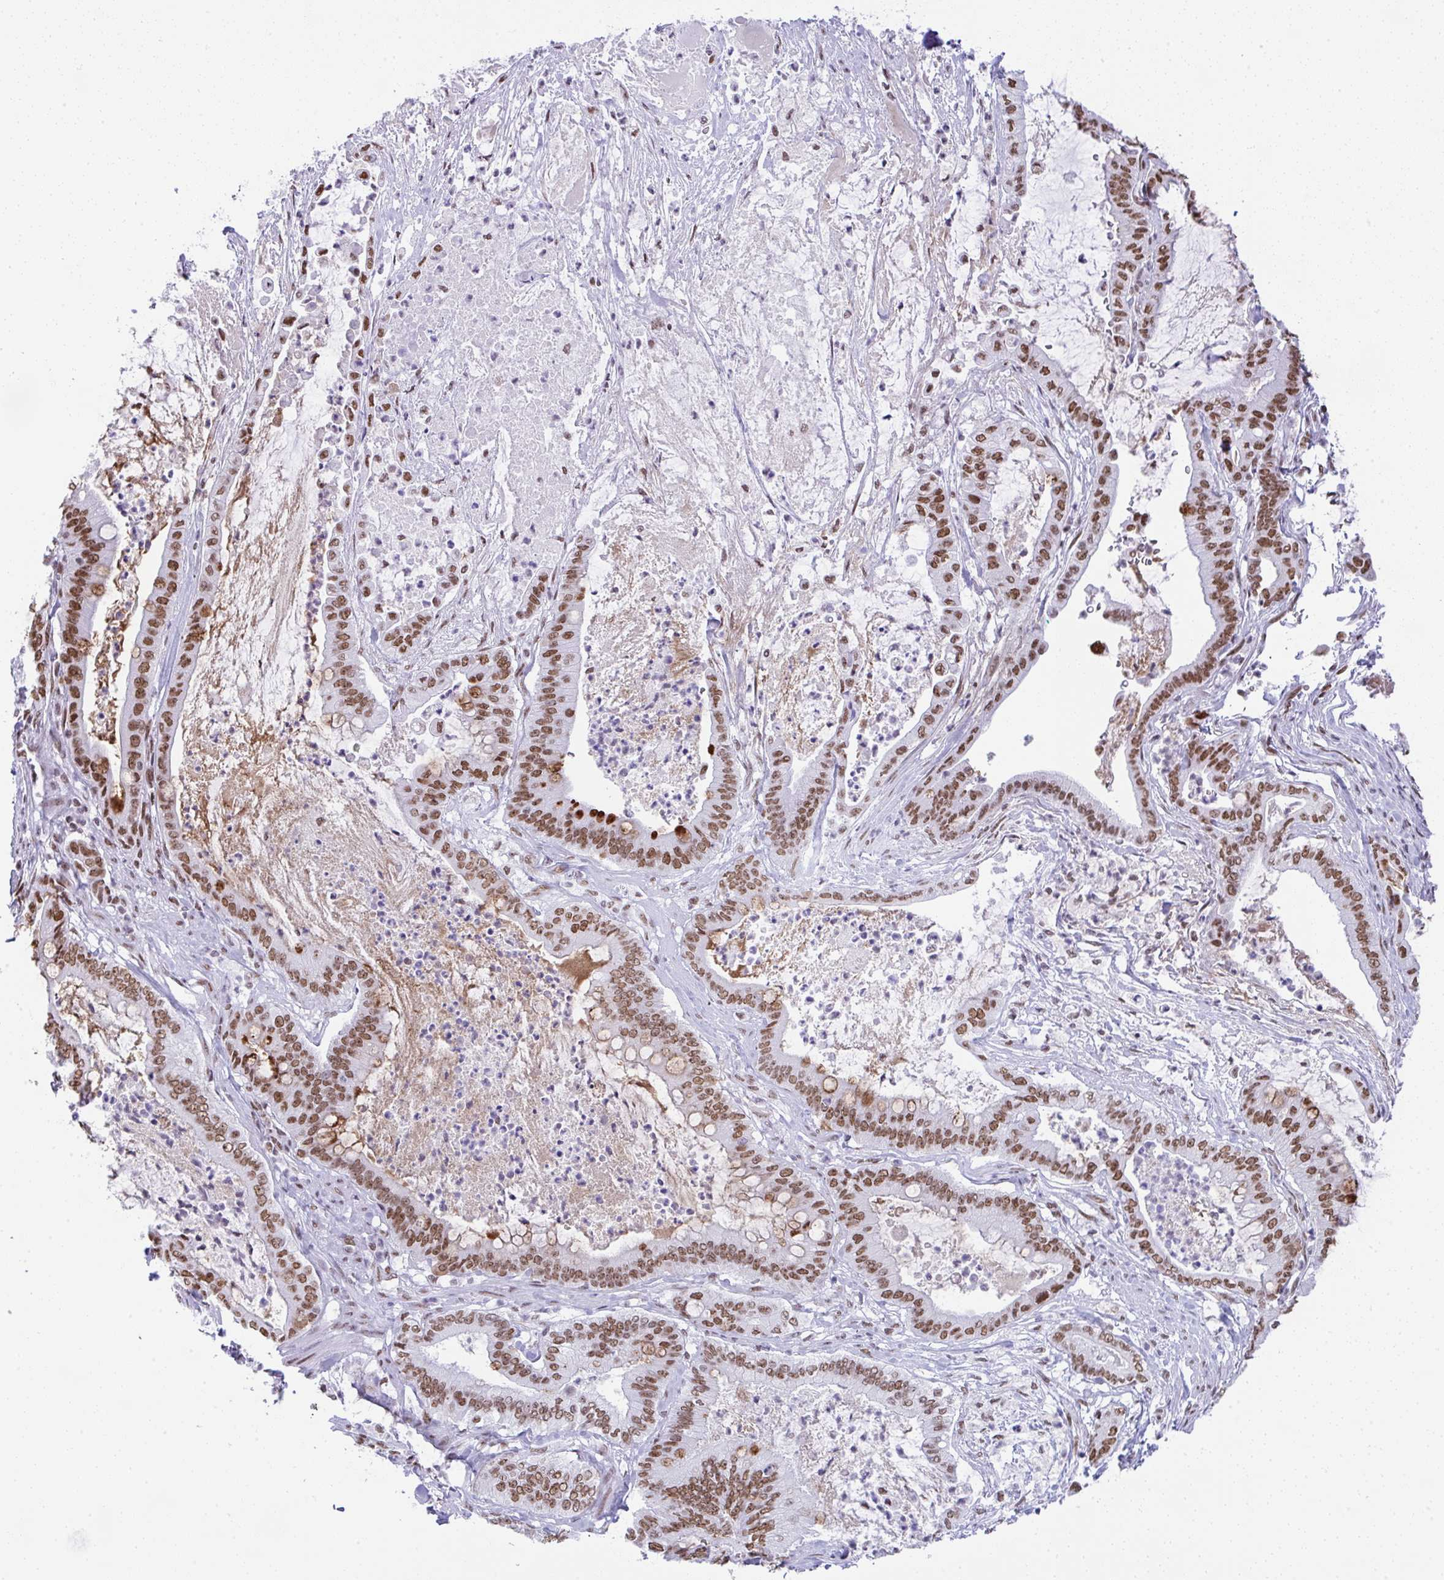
{"staining": {"intensity": "moderate", "quantity": ">75%", "location": "nuclear"}, "tissue": "pancreatic cancer", "cell_type": "Tumor cells", "image_type": "cancer", "snomed": [{"axis": "morphology", "description": "Adenocarcinoma, NOS"}, {"axis": "topography", "description": "Pancreas"}], "caption": "Immunohistochemistry (IHC) image of human pancreatic adenocarcinoma stained for a protein (brown), which shows medium levels of moderate nuclear positivity in approximately >75% of tumor cells.", "gene": "DDX52", "patient": {"sex": "male", "age": 71}}